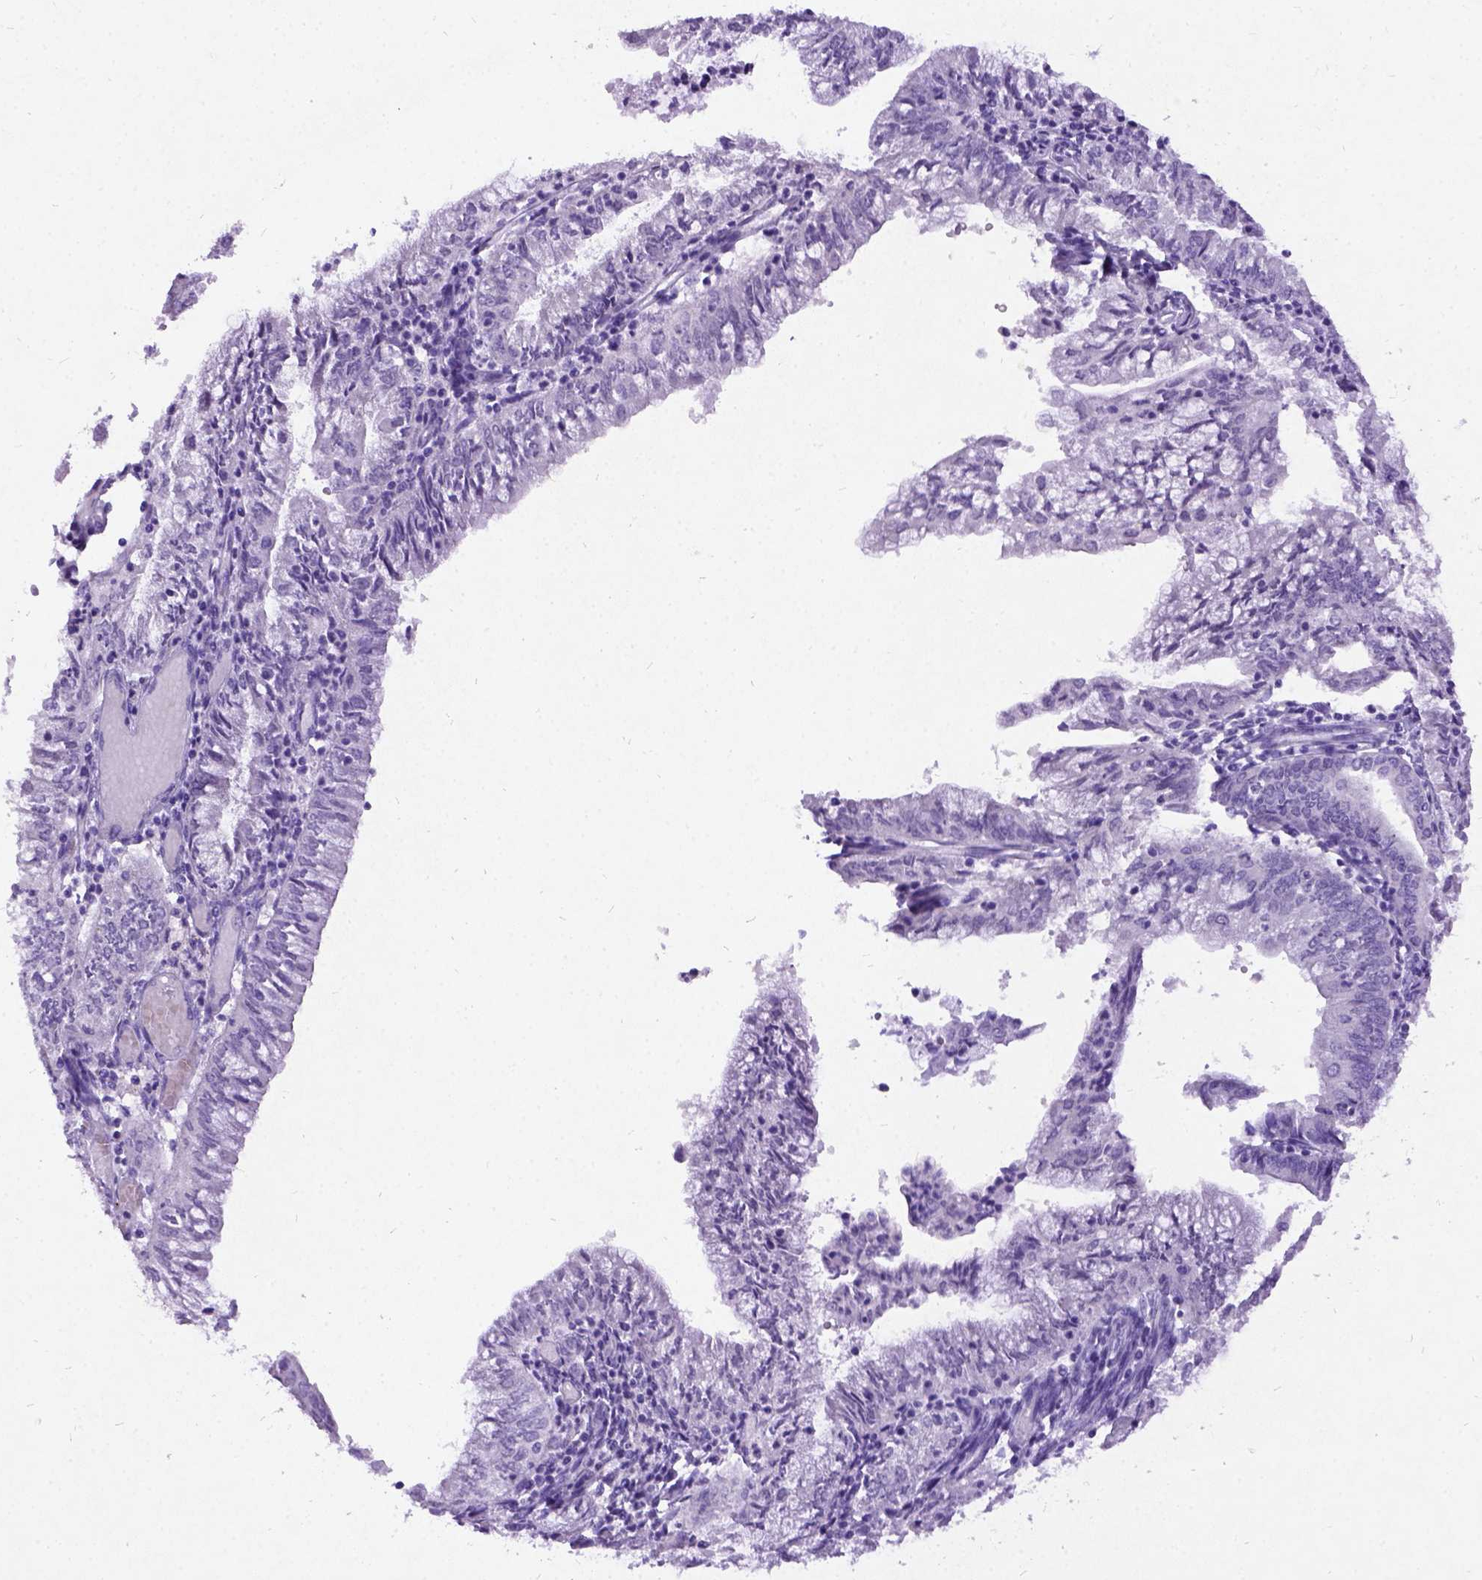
{"staining": {"intensity": "negative", "quantity": "none", "location": "none"}, "tissue": "endometrial cancer", "cell_type": "Tumor cells", "image_type": "cancer", "snomed": [{"axis": "morphology", "description": "Adenocarcinoma, NOS"}, {"axis": "topography", "description": "Endometrium"}], "caption": "IHC of human endometrial adenocarcinoma reveals no expression in tumor cells.", "gene": "NEUROD4", "patient": {"sex": "female", "age": 55}}